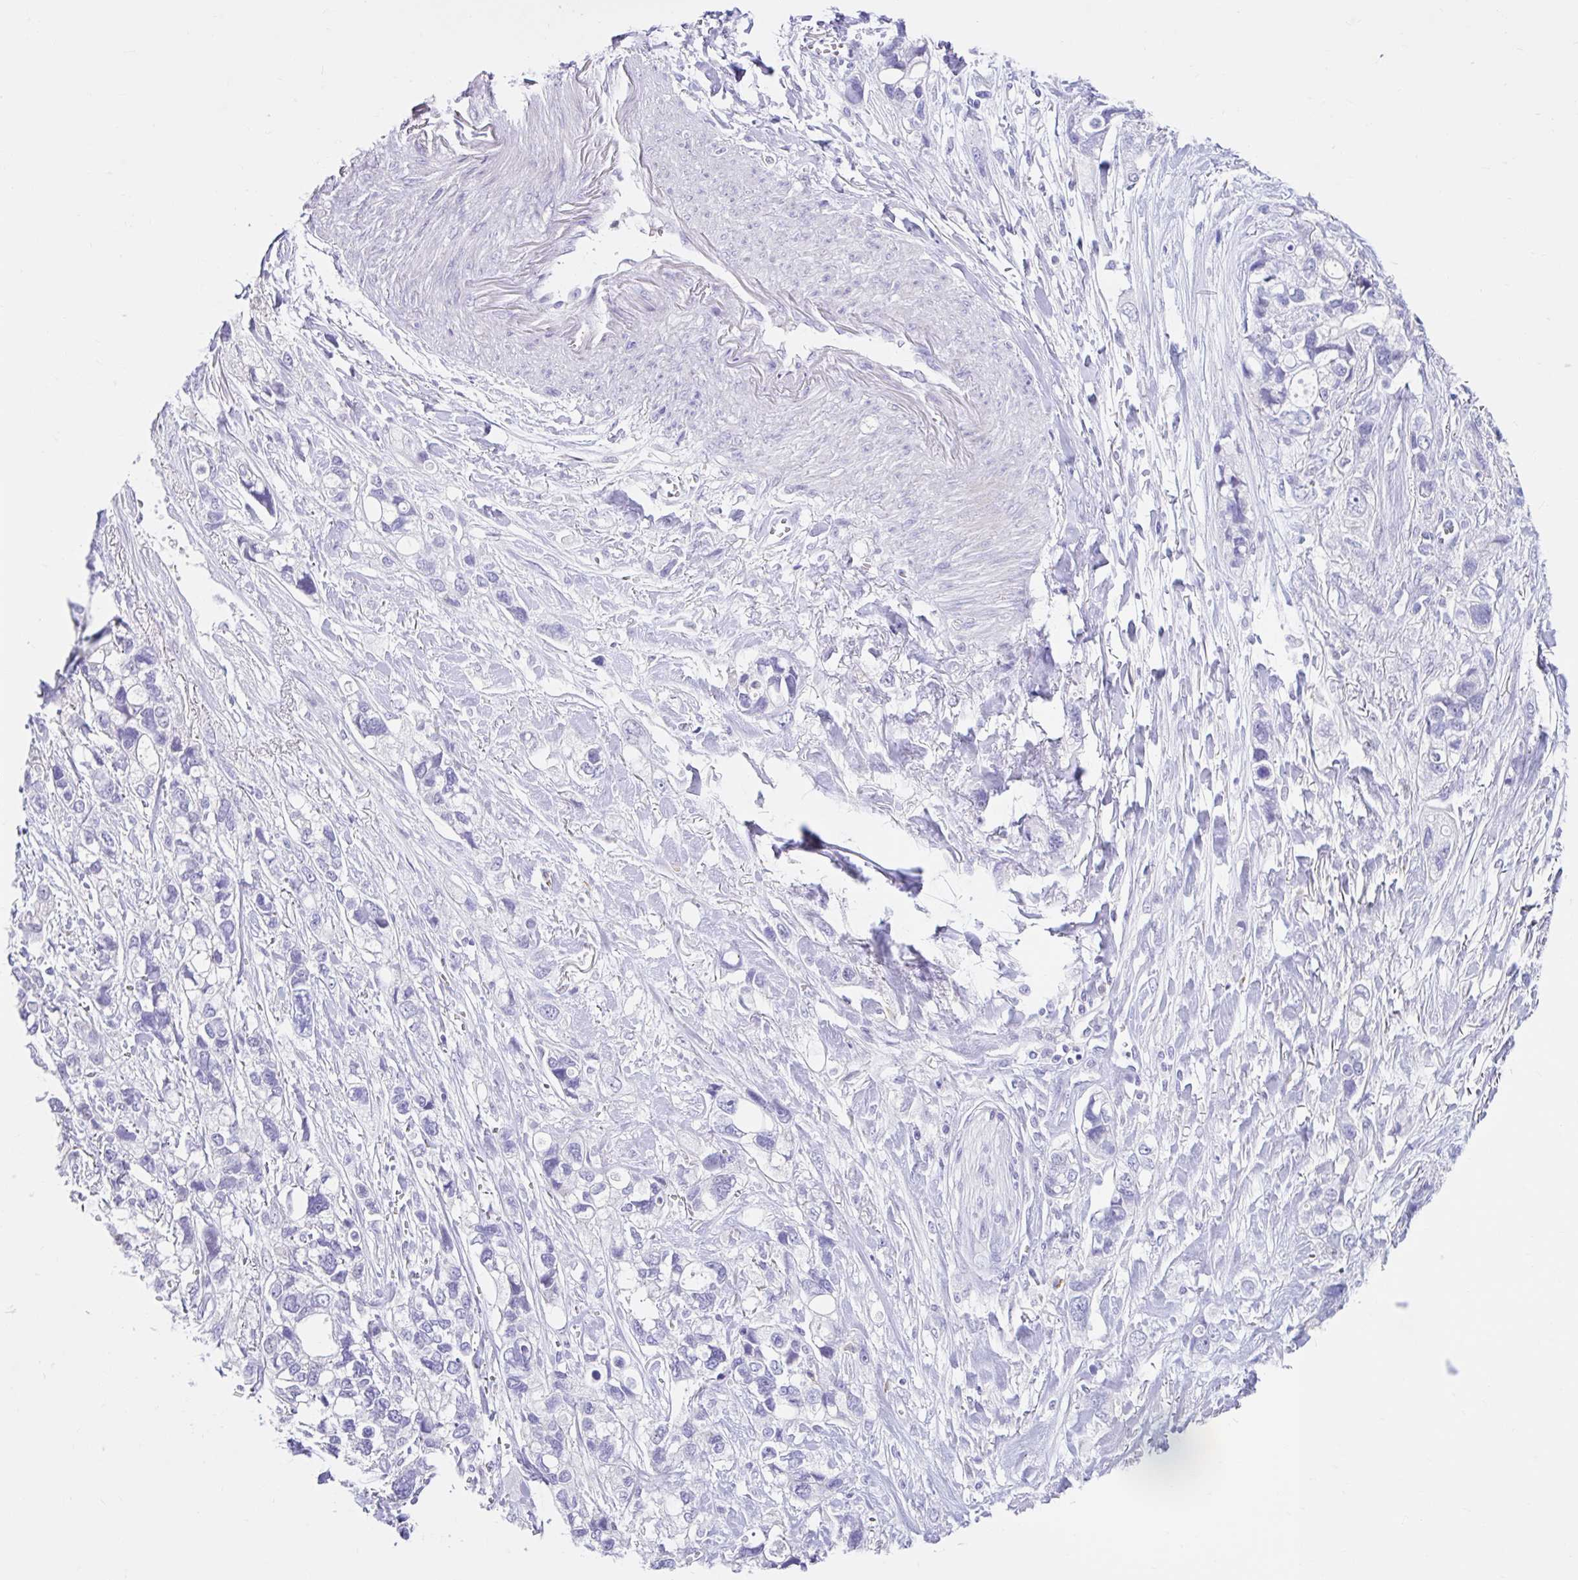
{"staining": {"intensity": "negative", "quantity": "none", "location": "none"}, "tissue": "stomach cancer", "cell_type": "Tumor cells", "image_type": "cancer", "snomed": [{"axis": "morphology", "description": "Adenocarcinoma, NOS"}, {"axis": "topography", "description": "Stomach, upper"}], "caption": "This is a image of immunohistochemistry (IHC) staining of stomach adenocarcinoma, which shows no expression in tumor cells.", "gene": "NHLH2", "patient": {"sex": "female", "age": 81}}